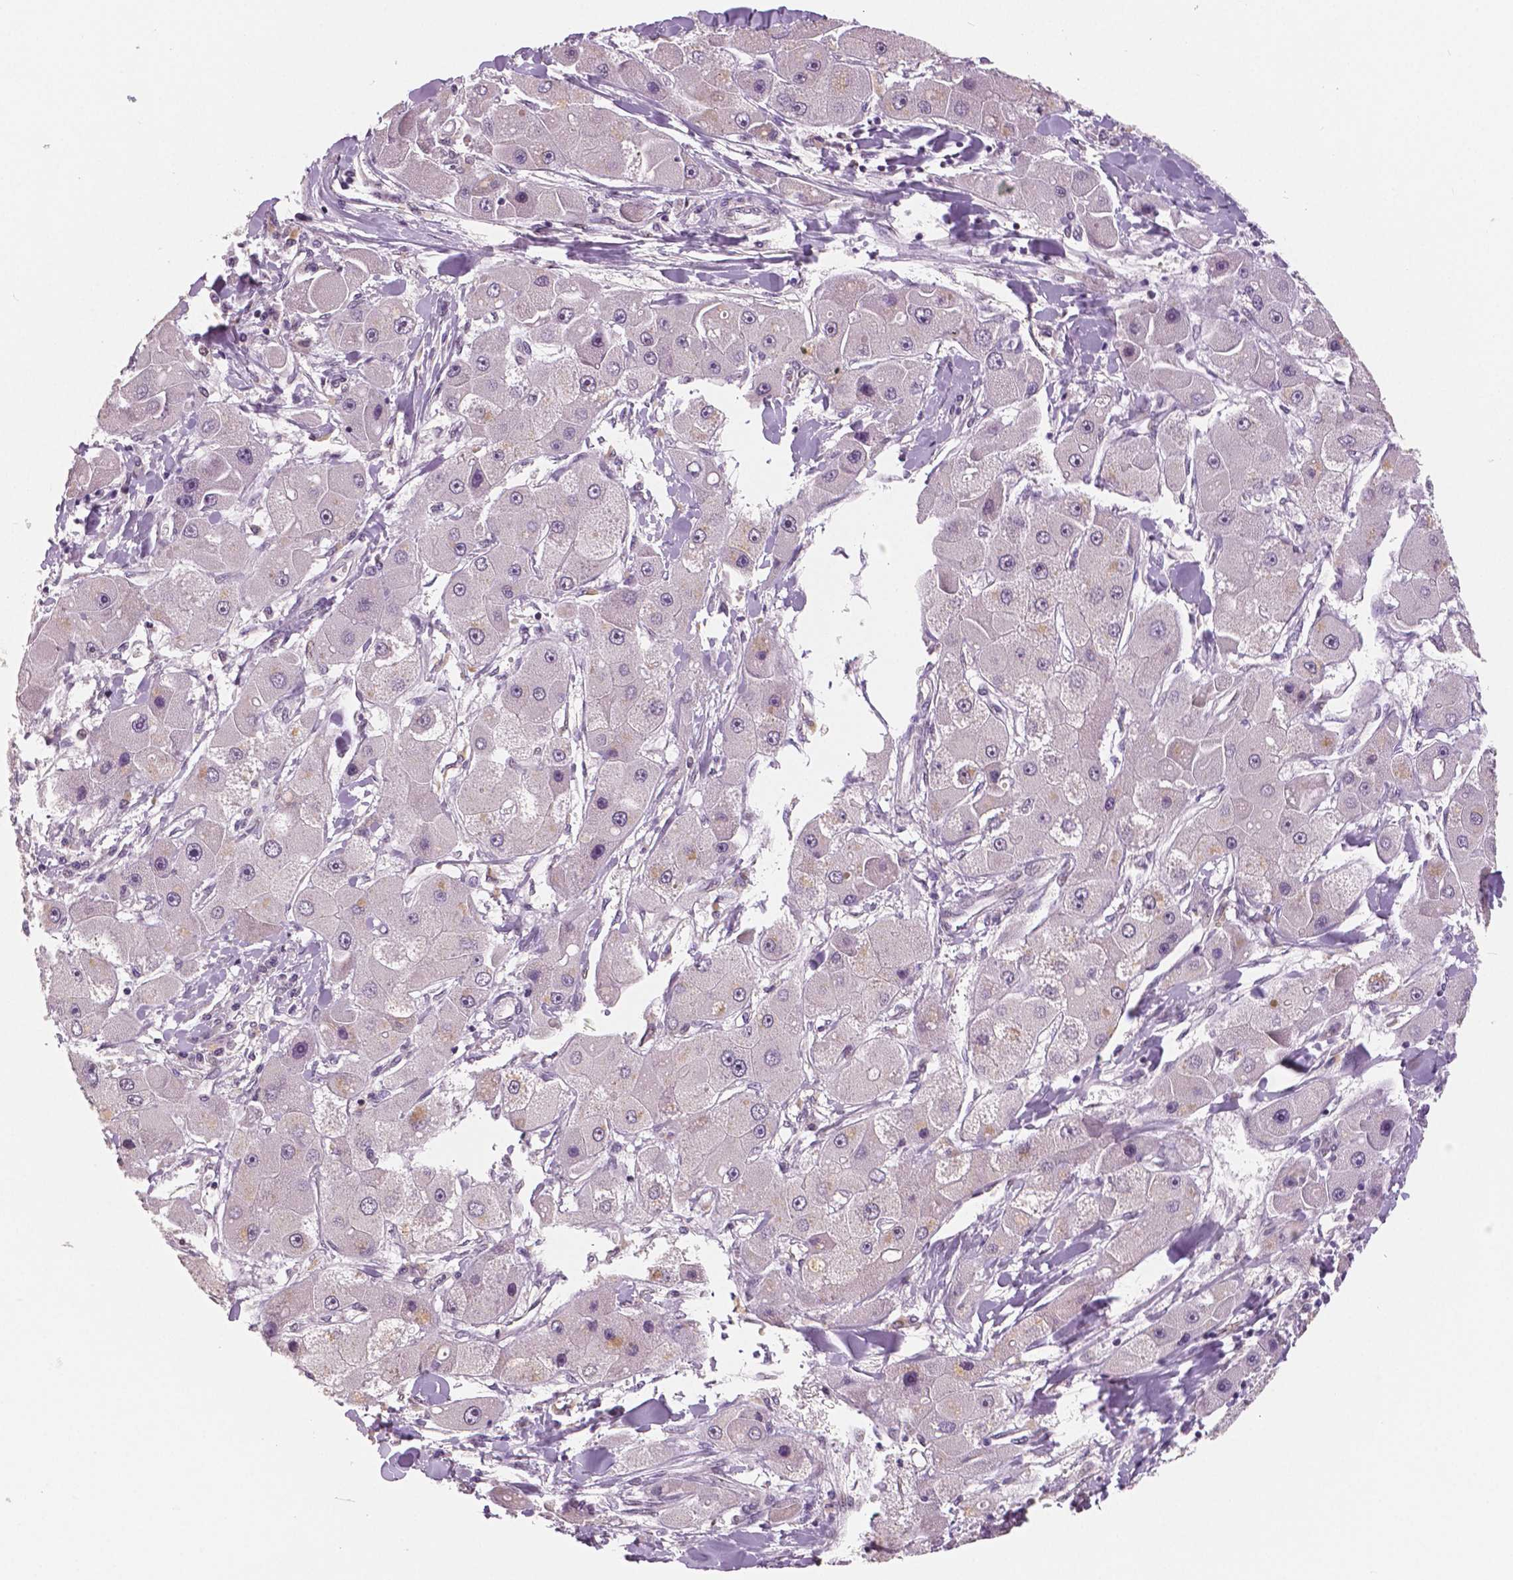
{"staining": {"intensity": "negative", "quantity": "none", "location": "none"}, "tissue": "liver cancer", "cell_type": "Tumor cells", "image_type": "cancer", "snomed": [{"axis": "morphology", "description": "Carcinoma, Hepatocellular, NOS"}, {"axis": "topography", "description": "Liver"}], "caption": "High magnification brightfield microscopy of hepatocellular carcinoma (liver) stained with DAB (brown) and counterstained with hematoxylin (blue): tumor cells show no significant expression.", "gene": "STAT3", "patient": {"sex": "male", "age": 24}}